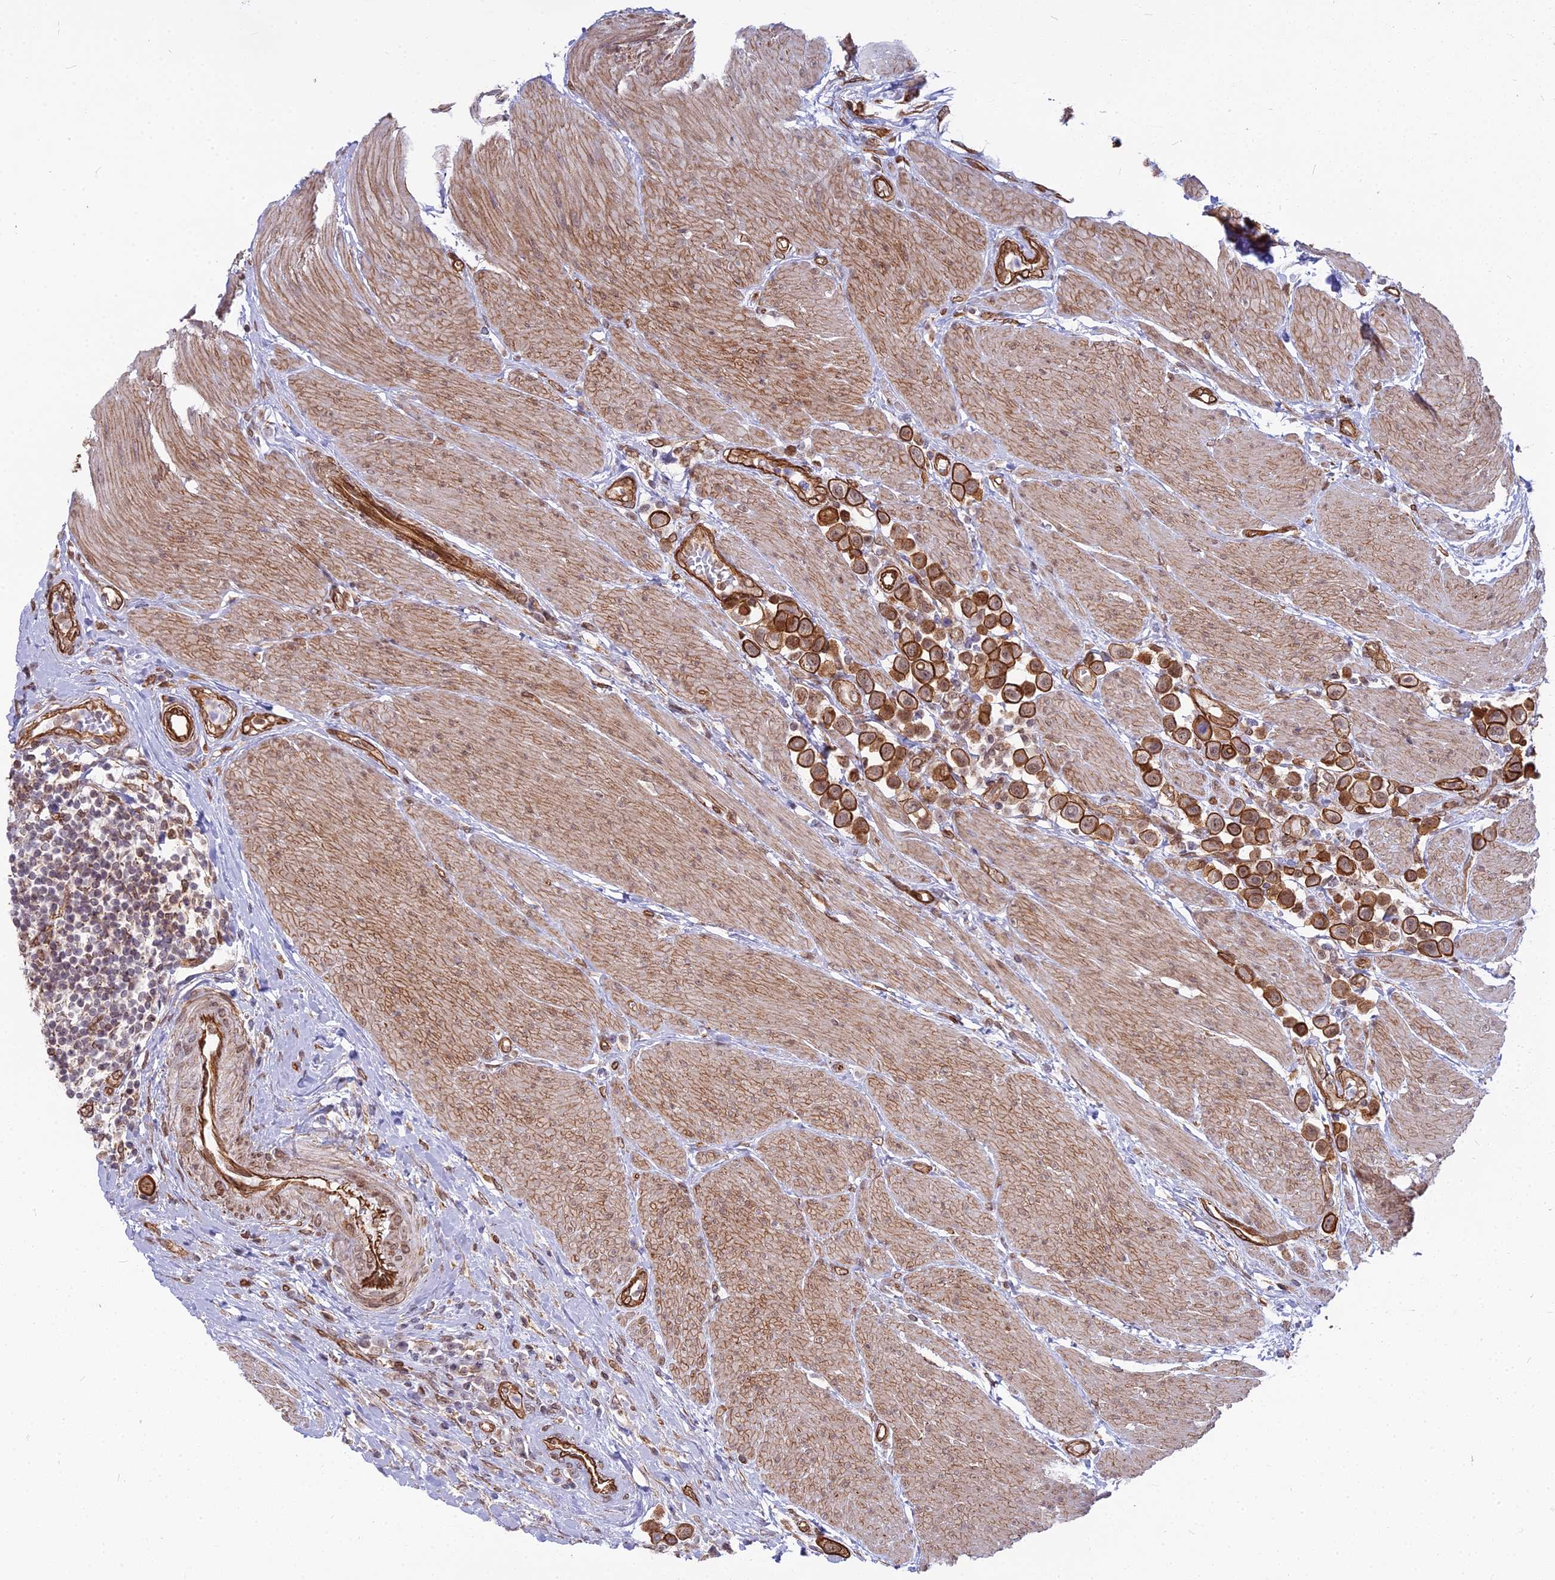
{"staining": {"intensity": "strong", "quantity": ">75%", "location": "cytoplasmic/membranous"}, "tissue": "urothelial cancer", "cell_type": "Tumor cells", "image_type": "cancer", "snomed": [{"axis": "morphology", "description": "Urothelial carcinoma, High grade"}, {"axis": "topography", "description": "Urinary bladder"}], "caption": "Brown immunohistochemical staining in human urothelial carcinoma (high-grade) reveals strong cytoplasmic/membranous expression in about >75% of tumor cells.", "gene": "YJU2", "patient": {"sex": "male", "age": 50}}